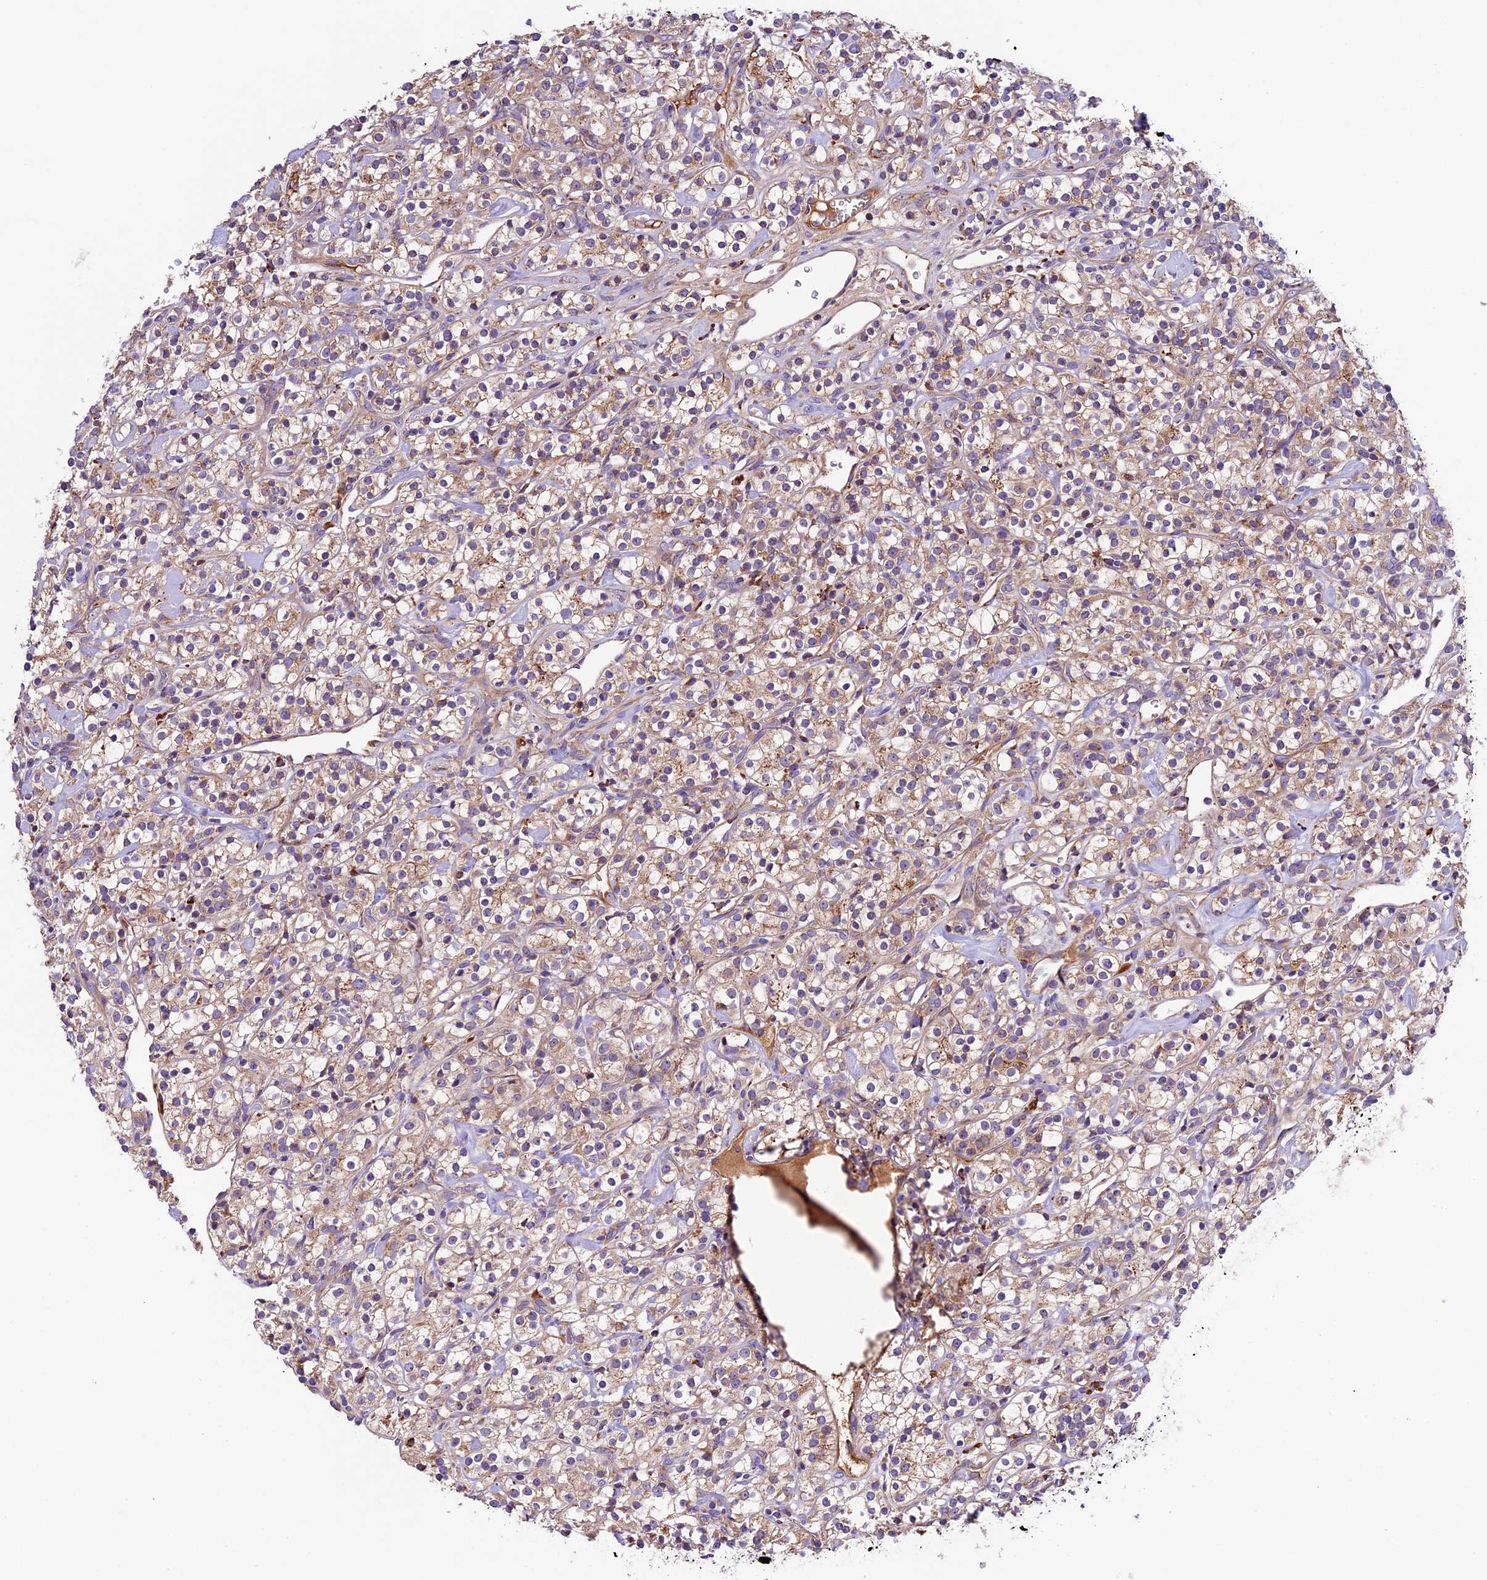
{"staining": {"intensity": "weak", "quantity": ">75%", "location": "cytoplasmic/membranous"}, "tissue": "renal cancer", "cell_type": "Tumor cells", "image_type": "cancer", "snomed": [{"axis": "morphology", "description": "Adenocarcinoma, NOS"}, {"axis": "topography", "description": "Kidney"}], "caption": "High-magnification brightfield microscopy of renal cancer (adenocarcinoma) stained with DAB (brown) and counterstained with hematoxylin (blue). tumor cells exhibit weak cytoplasmic/membranous positivity is seen in approximately>75% of cells.", "gene": "METTL22", "patient": {"sex": "male", "age": 77}}